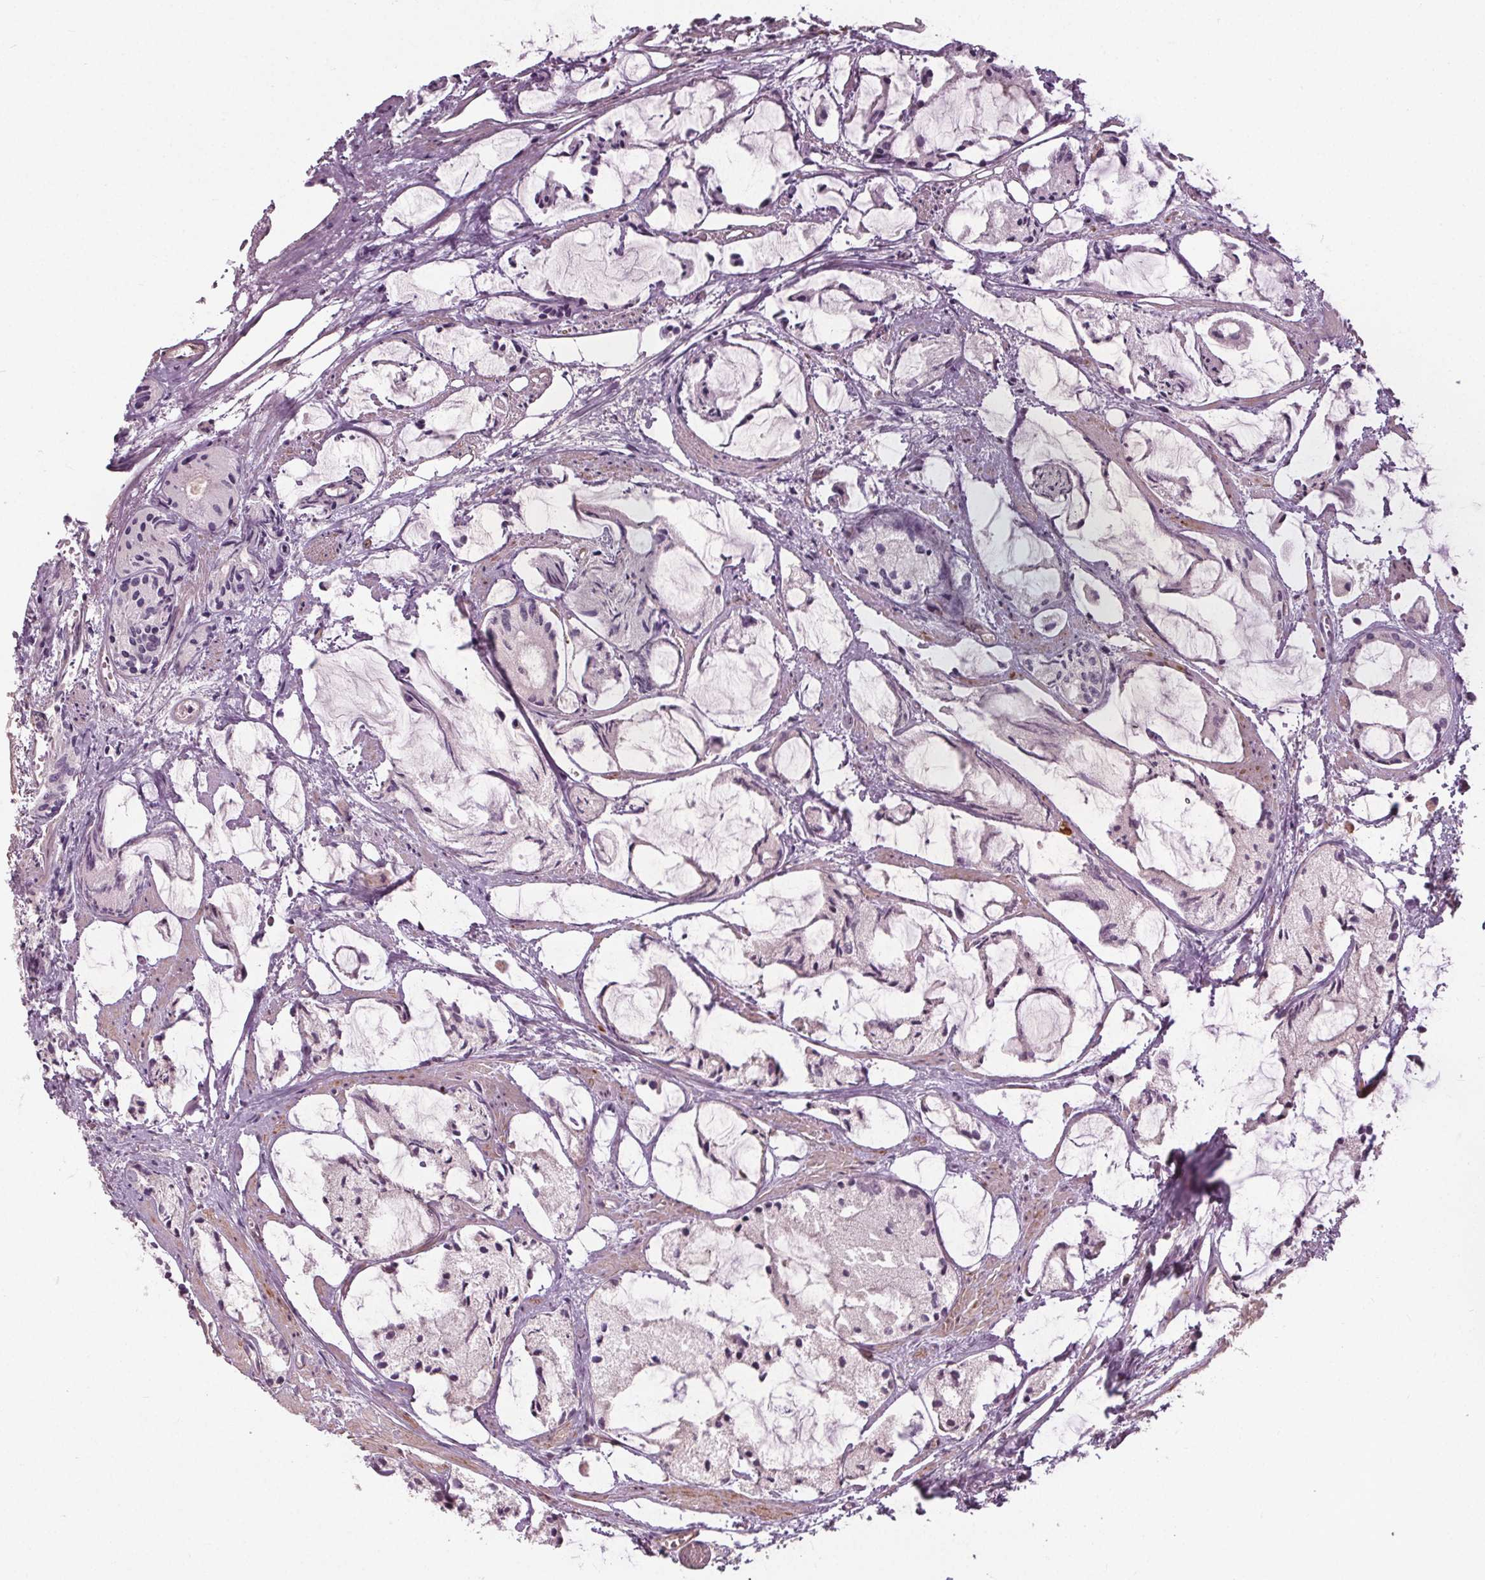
{"staining": {"intensity": "negative", "quantity": "none", "location": "none"}, "tissue": "prostate cancer", "cell_type": "Tumor cells", "image_type": "cancer", "snomed": [{"axis": "morphology", "description": "Adenocarcinoma, High grade"}, {"axis": "topography", "description": "Prostate"}], "caption": "Immunohistochemical staining of prostate cancer displays no significant staining in tumor cells.", "gene": "PDGFD", "patient": {"sex": "male", "age": 85}}